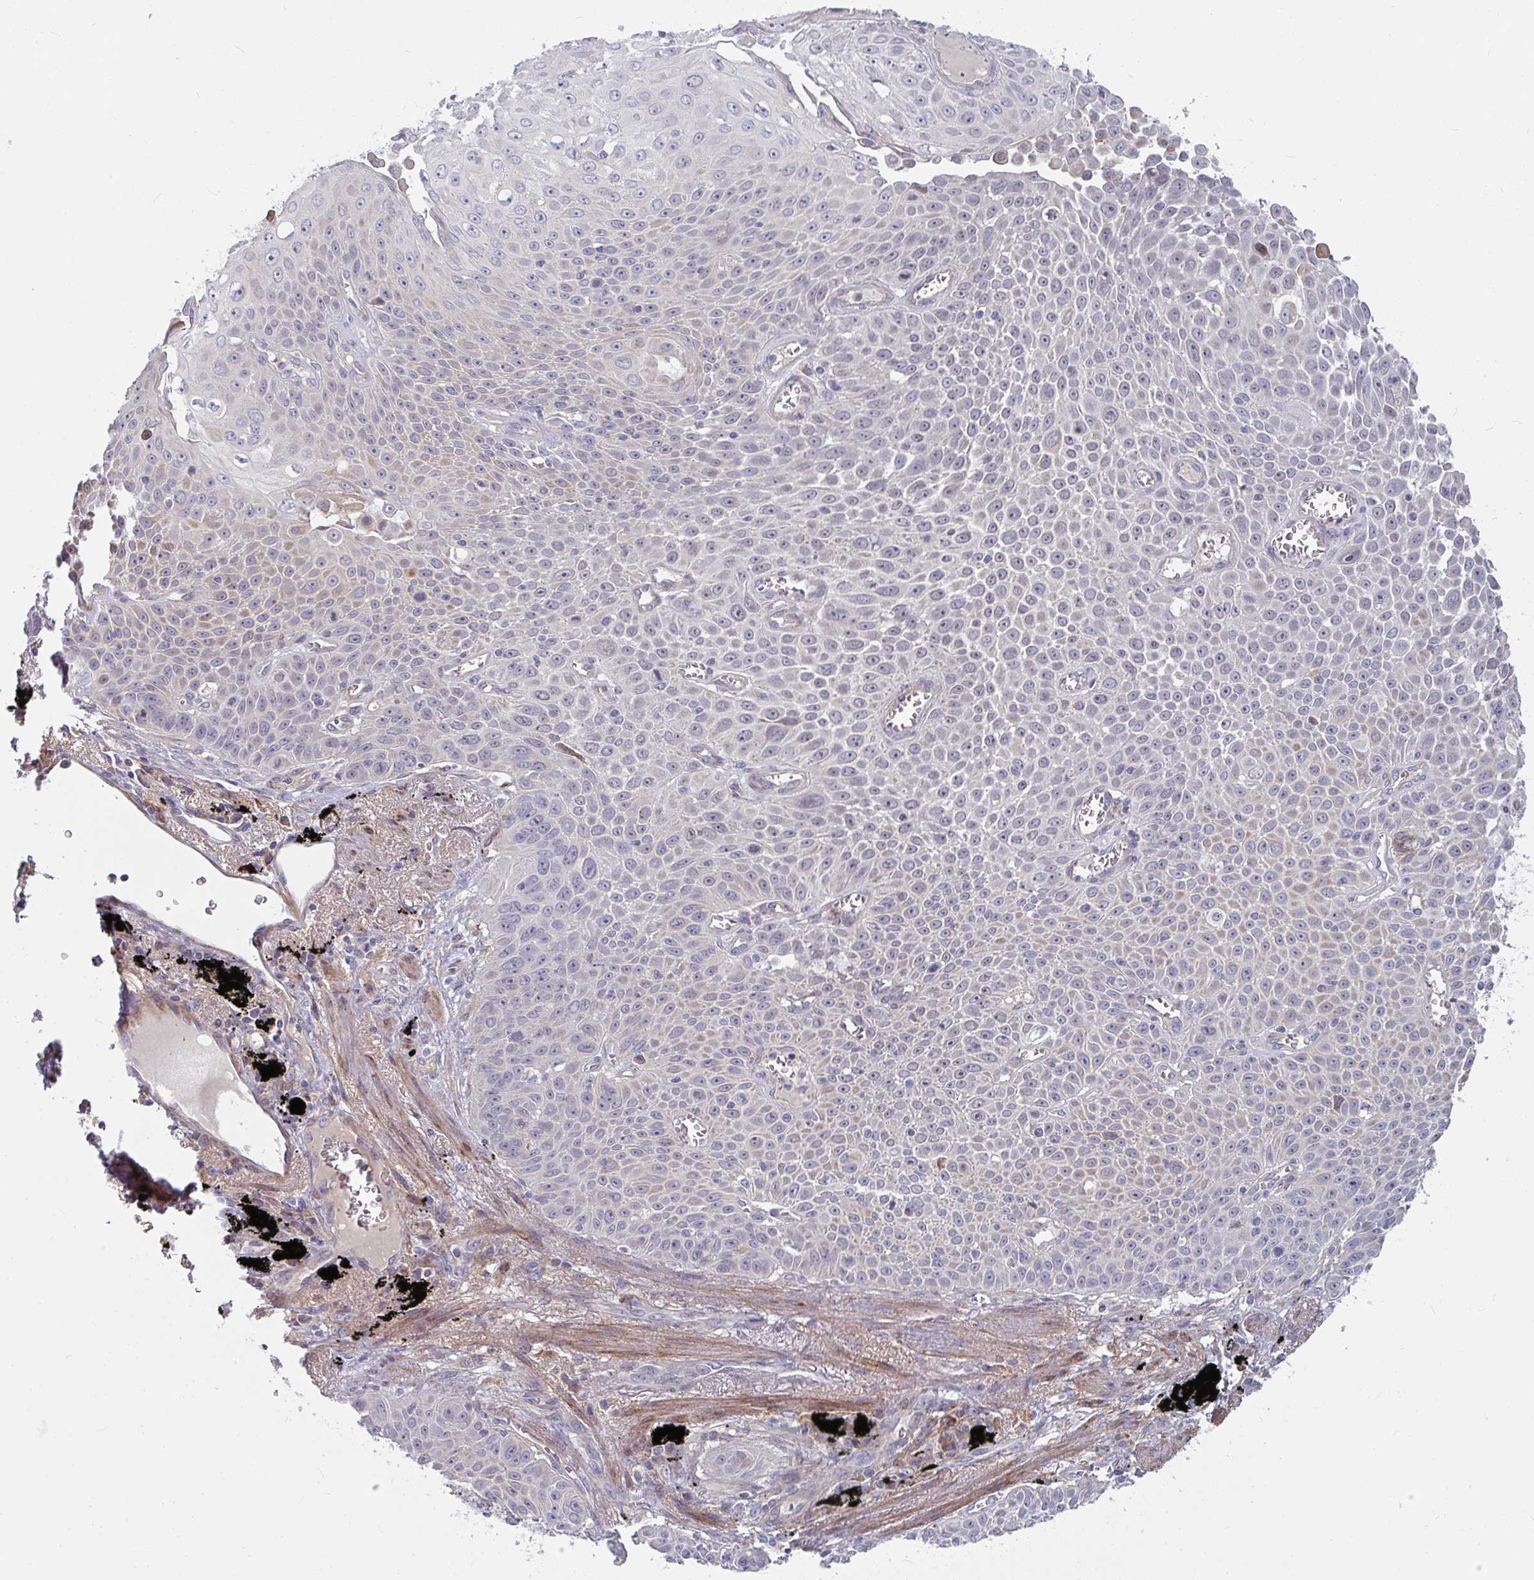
{"staining": {"intensity": "moderate", "quantity": "<25%", "location": "cytoplasmic/membranous,nuclear"}, "tissue": "lung cancer", "cell_type": "Tumor cells", "image_type": "cancer", "snomed": [{"axis": "morphology", "description": "Squamous cell carcinoma, NOS"}, {"axis": "morphology", "description": "Squamous cell carcinoma, metastatic, NOS"}, {"axis": "topography", "description": "Lymph node"}, {"axis": "topography", "description": "Lung"}], "caption": "Immunohistochemical staining of lung squamous cell carcinoma exhibits low levels of moderate cytoplasmic/membranous and nuclear protein expression in approximately <25% of tumor cells.", "gene": "RHEBL1", "patient": {"sex": "female", "age": 62}}